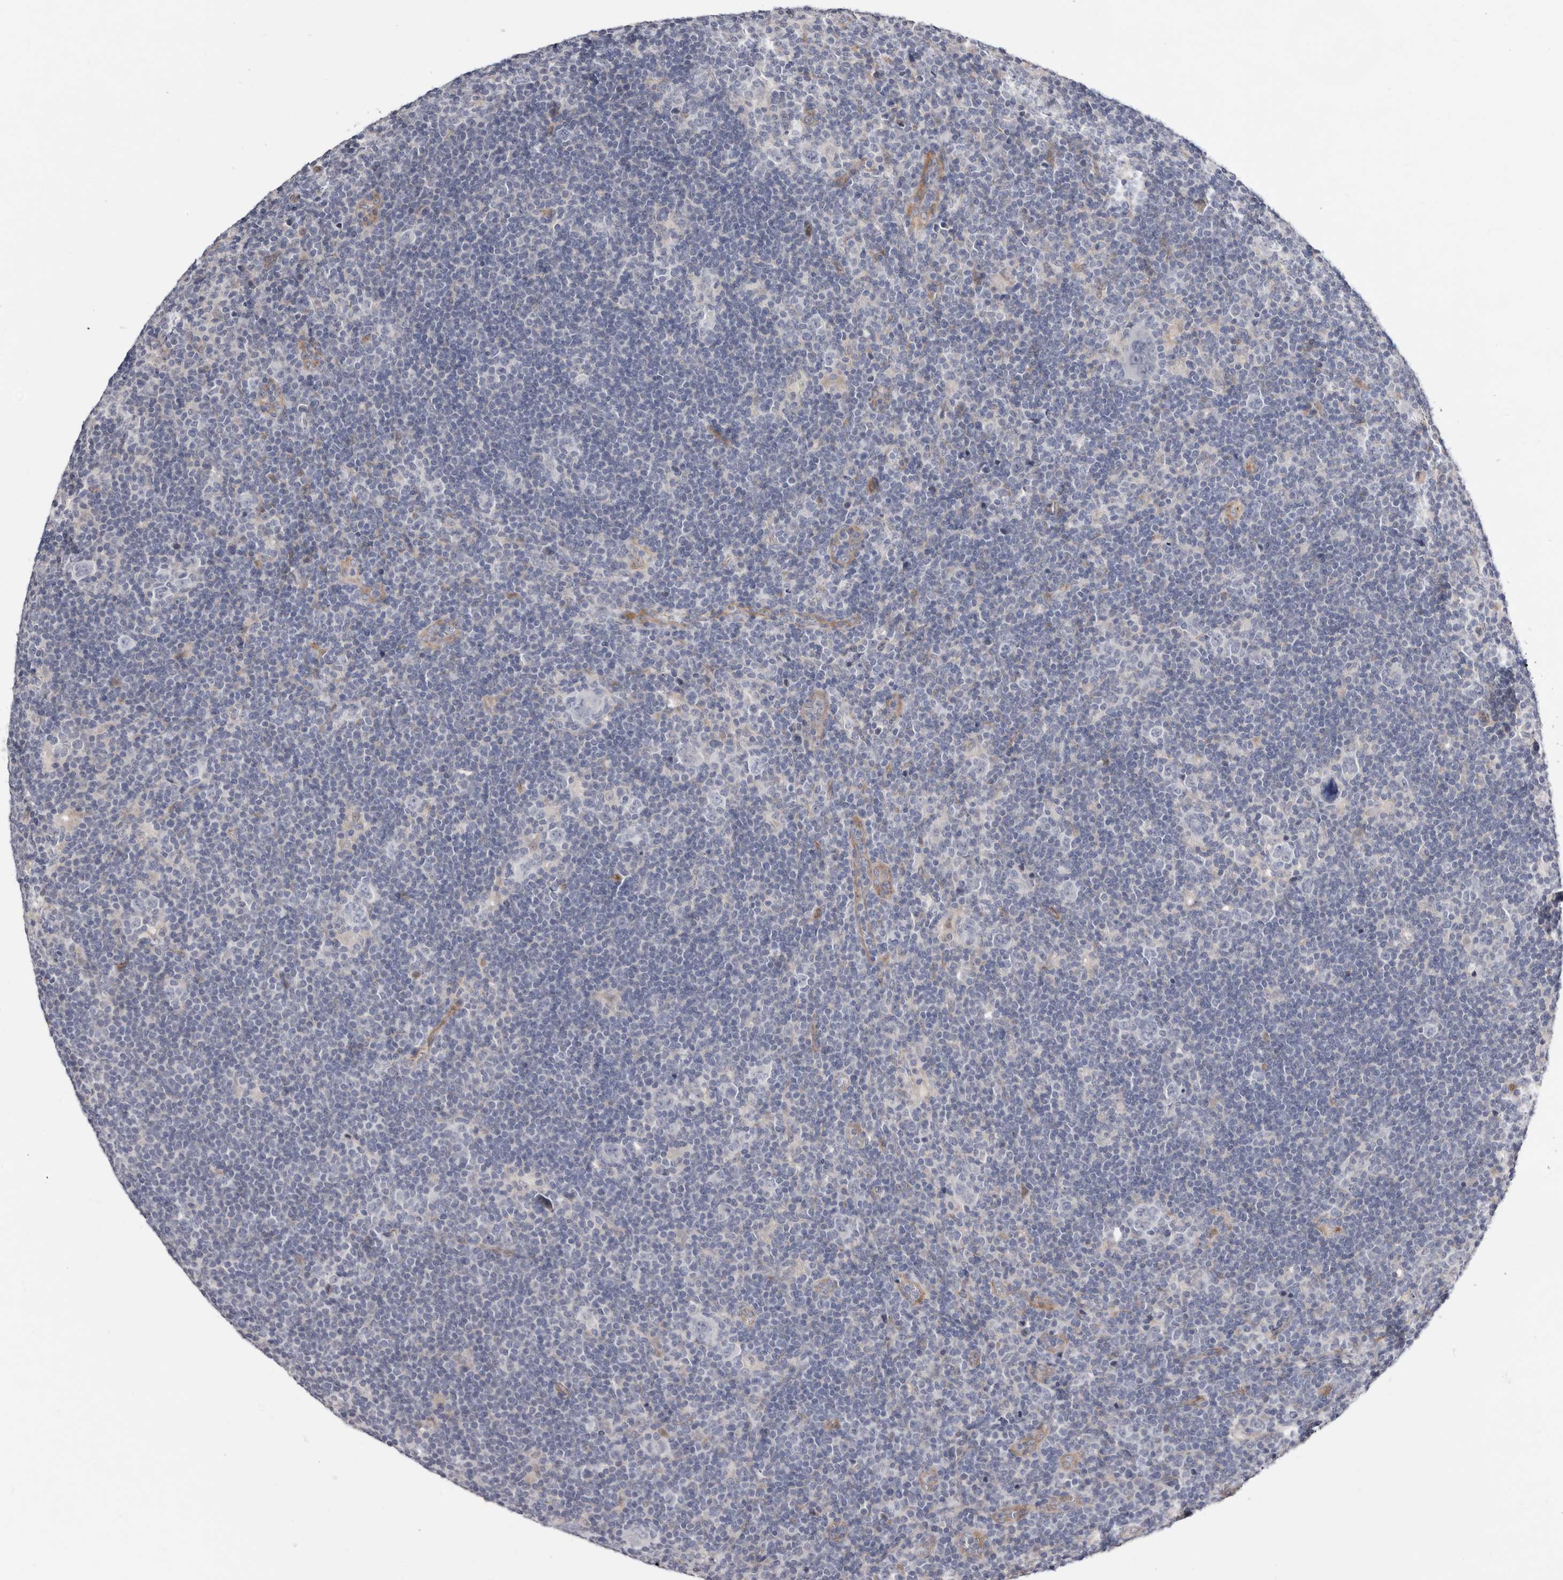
{"staining": {"intensity": "negative", "quantity": "none", "location": "none"}, "tissue": "lymphoma", "cell_type": "Tumor cells", "image_type": "cancer", "snomed": [{"axis": "morphology", "description": "Hodgkin's disease, NOS"}, {"axis": "topography", "description": "Lymph node"}], "caption": "Tumor cells are negative for protein expression in human lymphoma. The staining is performed using DAB brown chromogen with nuclei counter-stained in using hematoxylin.", "gene": "USH1C", "patient": {"sex": "female", "age": 57}}